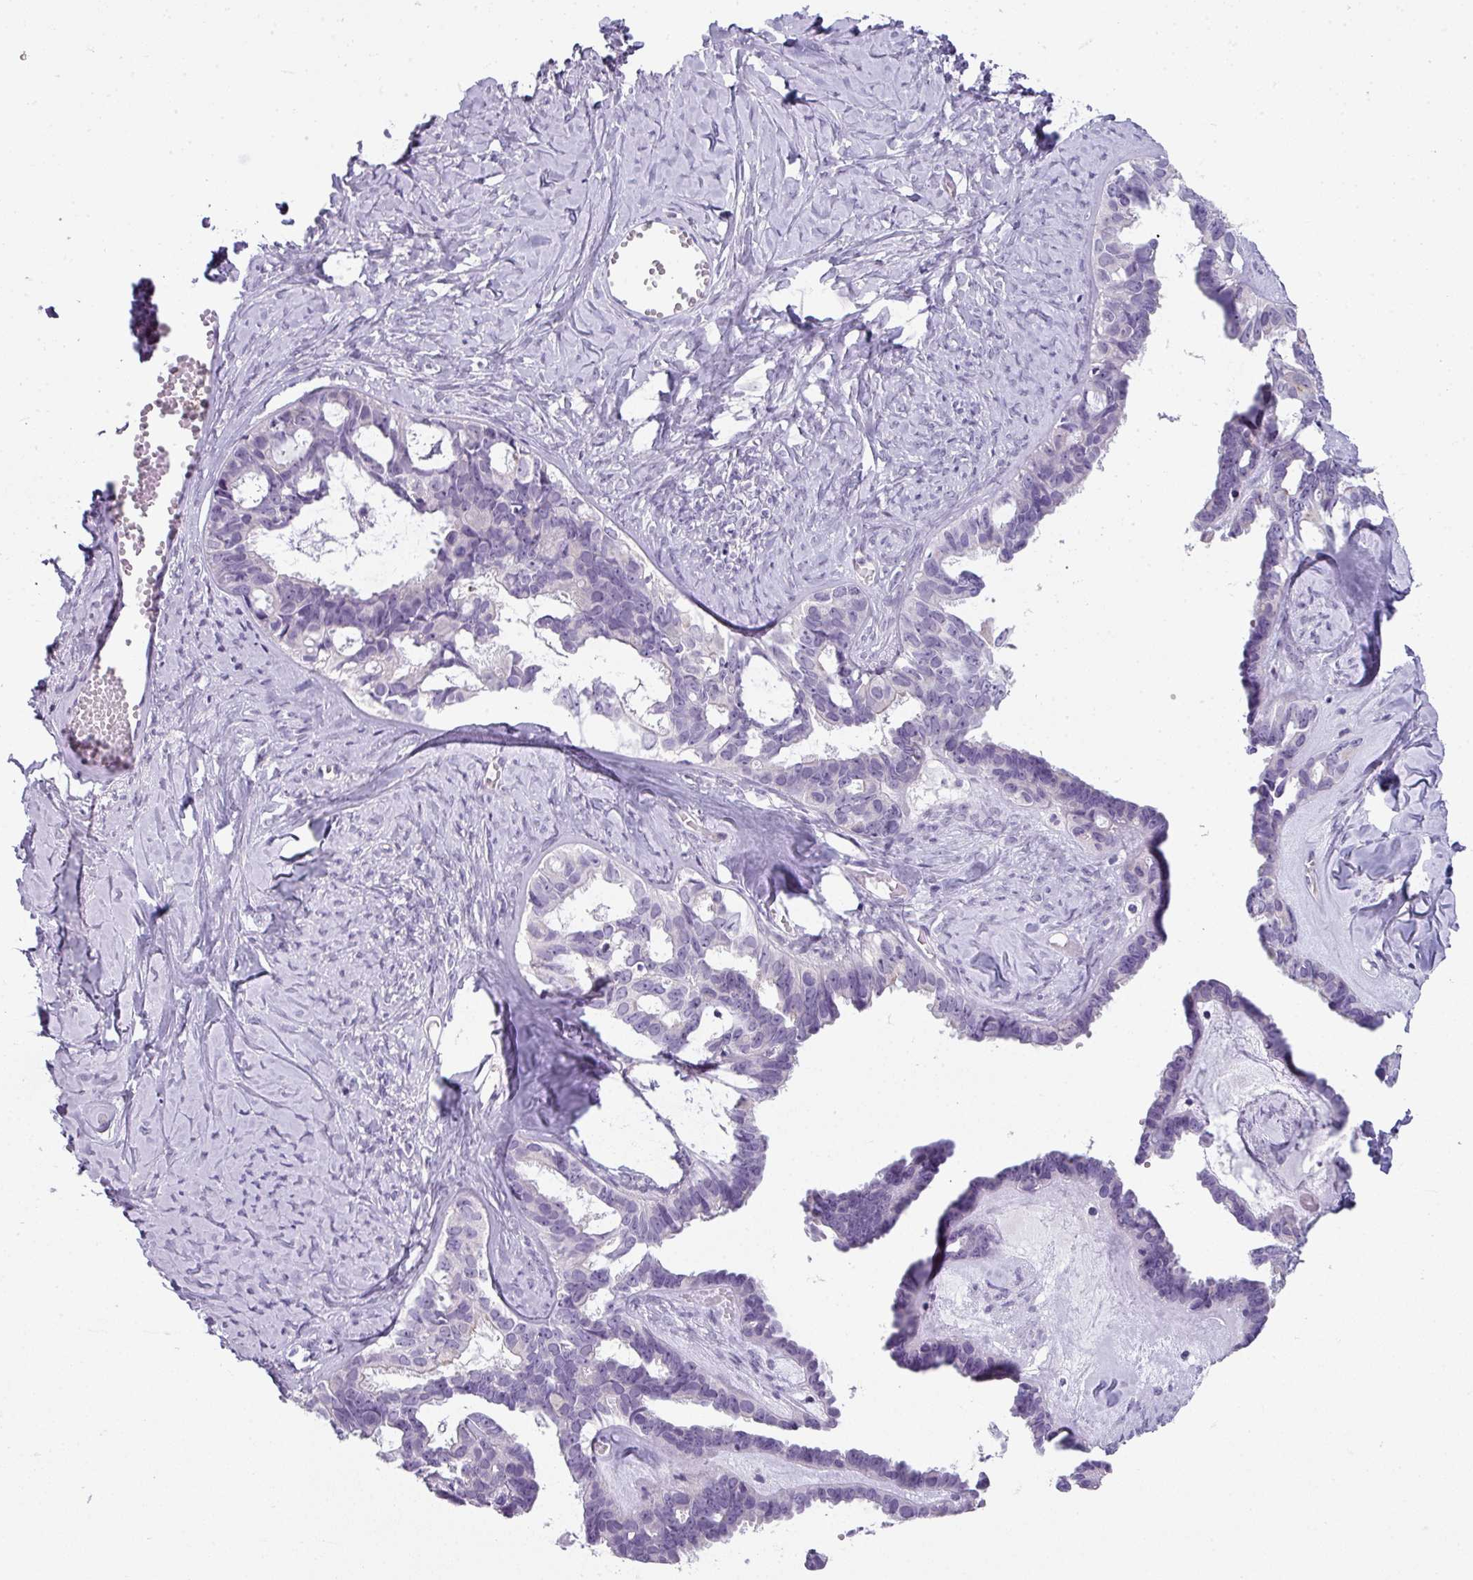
{"staining": {"intensity": "negative", "quantity": "none", "location": "none"}, "tissue": "ovarian cancer", "cell_type": "Tumor cells", "image_type": "cancer", "snomed": [{"axis": "morphology", "description": "Cystadenocarcinoma, serous, NOS"}, {"axis": "topography", "description": "Ovary"}], "caption": "The micrograph exhibits no staining of tumor cells in serous cystadenocarcinoma (ovarian).", "gene": "STAT5A", "patient": {"sex": "female", "age": 69}}